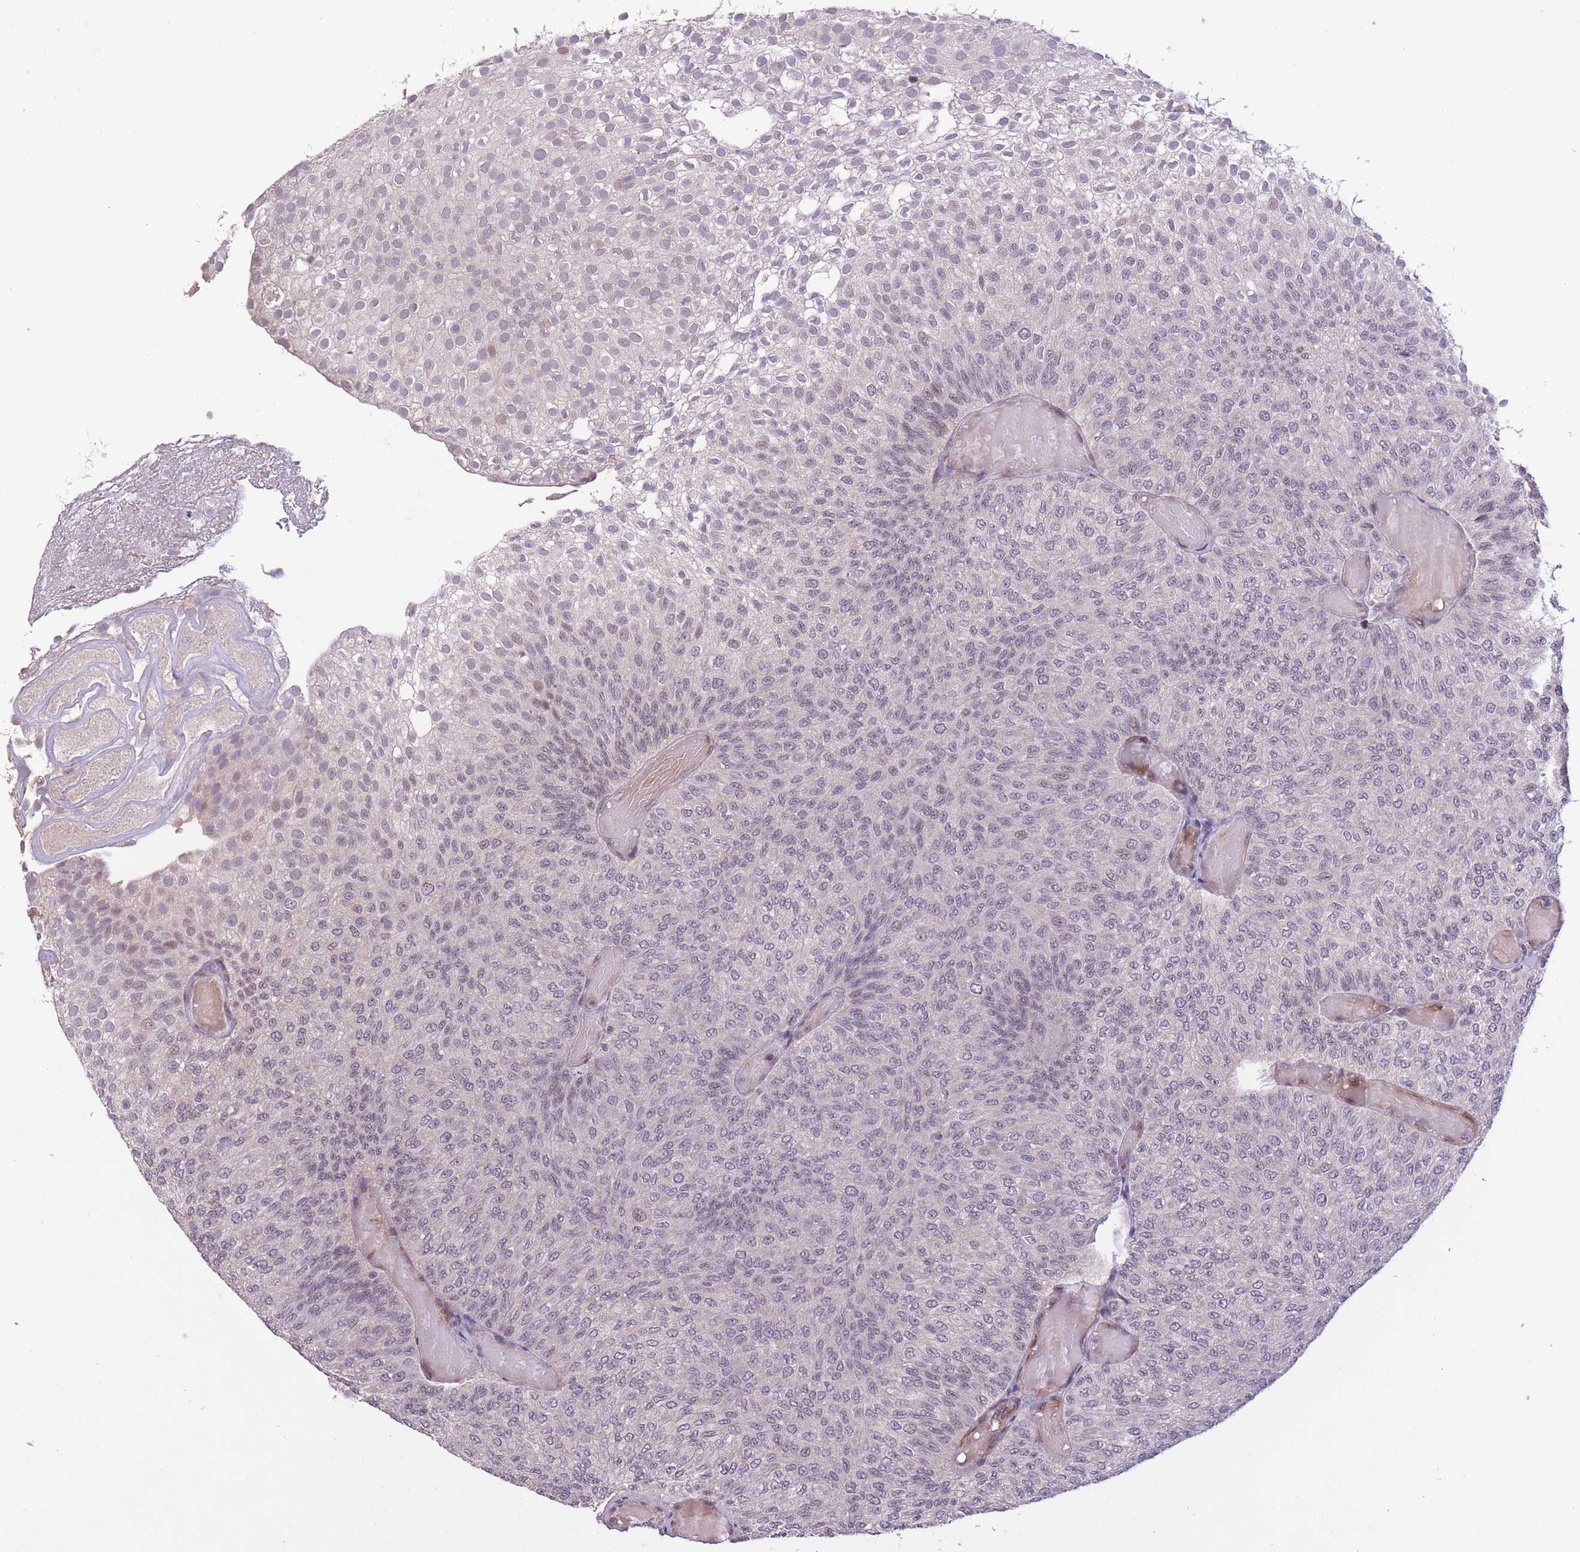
{"staining": {"intensity": "negative", "quantity": "none", "location": "none"}, "tissue": "urothelial cancer", "cell_type": "Tumor cells", "image_type": "cancer", "snomed": [{"axis": "morphology", "description": "Urothelial carcinoma, Low grade"}, {"axis": "topography", "description": "Urinary bladder"}], "caption": "This is an immunohistochemistry (IHC) image of human urothelial cancer. There is no staining in tumor cells.", "gene": "CBX6", "patient": {"sex": "male", "age": 78}}